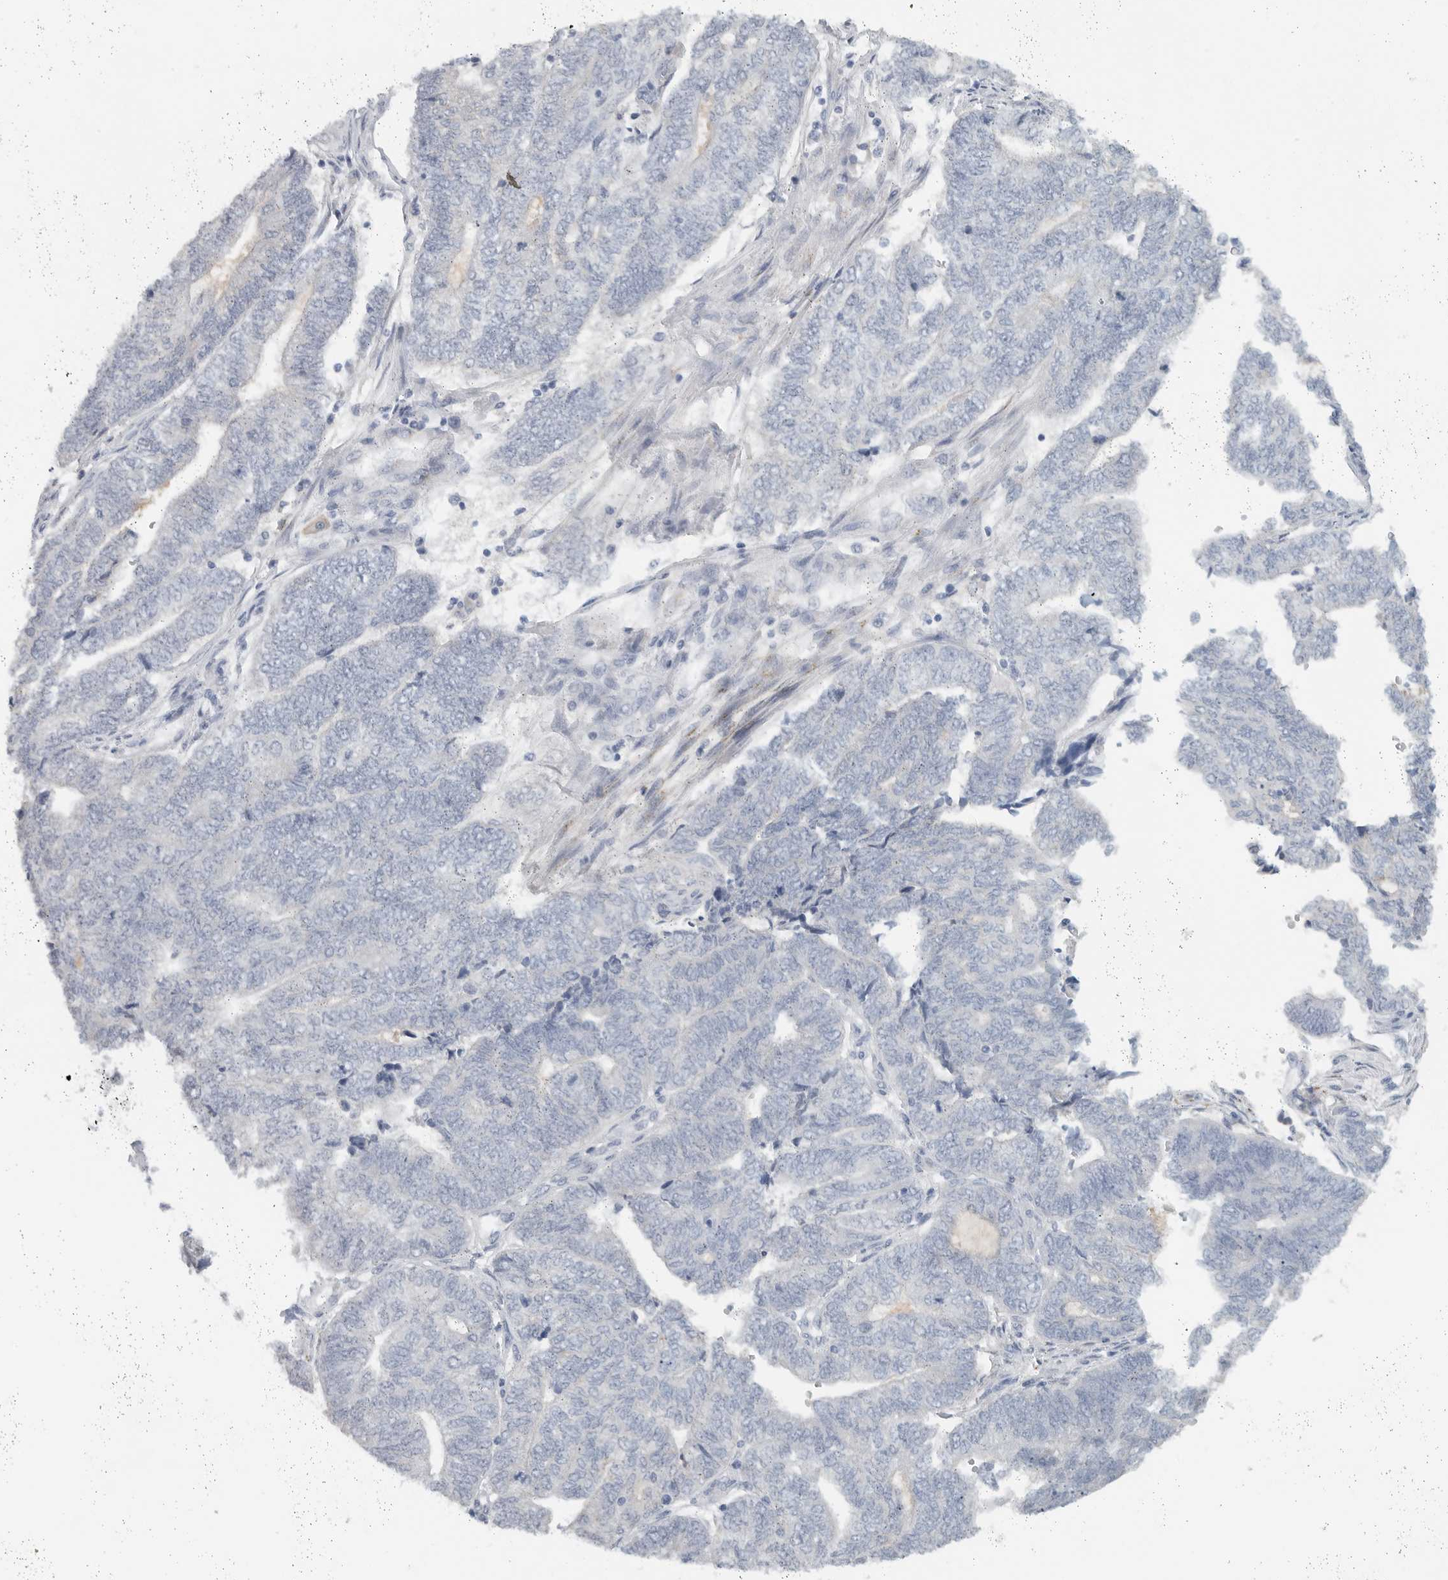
{"staining": {"intensity": "negative", "quantity": "none", "location": "none"}, "tissue": "endometrial cancer", "cell_type": "Tumor cells", "image_type": "cancer", "snomed": [{"axis": "morphology", "description": "Adenocarcinoma, NOS"}, {"axis": "topography", "description": "Uterus"}, {"axis": "topography", "description": "Endometrium"}], "caption": "Immunohistochemistry (IHC) micrograph of human endometrial cancer (adenocarcinoma) stained for a protein (brown), which shows no positivity in tumor cells. (Brightfield microscopy of DAB (3,3'-diaminobenzidine) IHC at high magnification).", "gene": "PAM", "patient": {"sex": "female", "age": 70}}